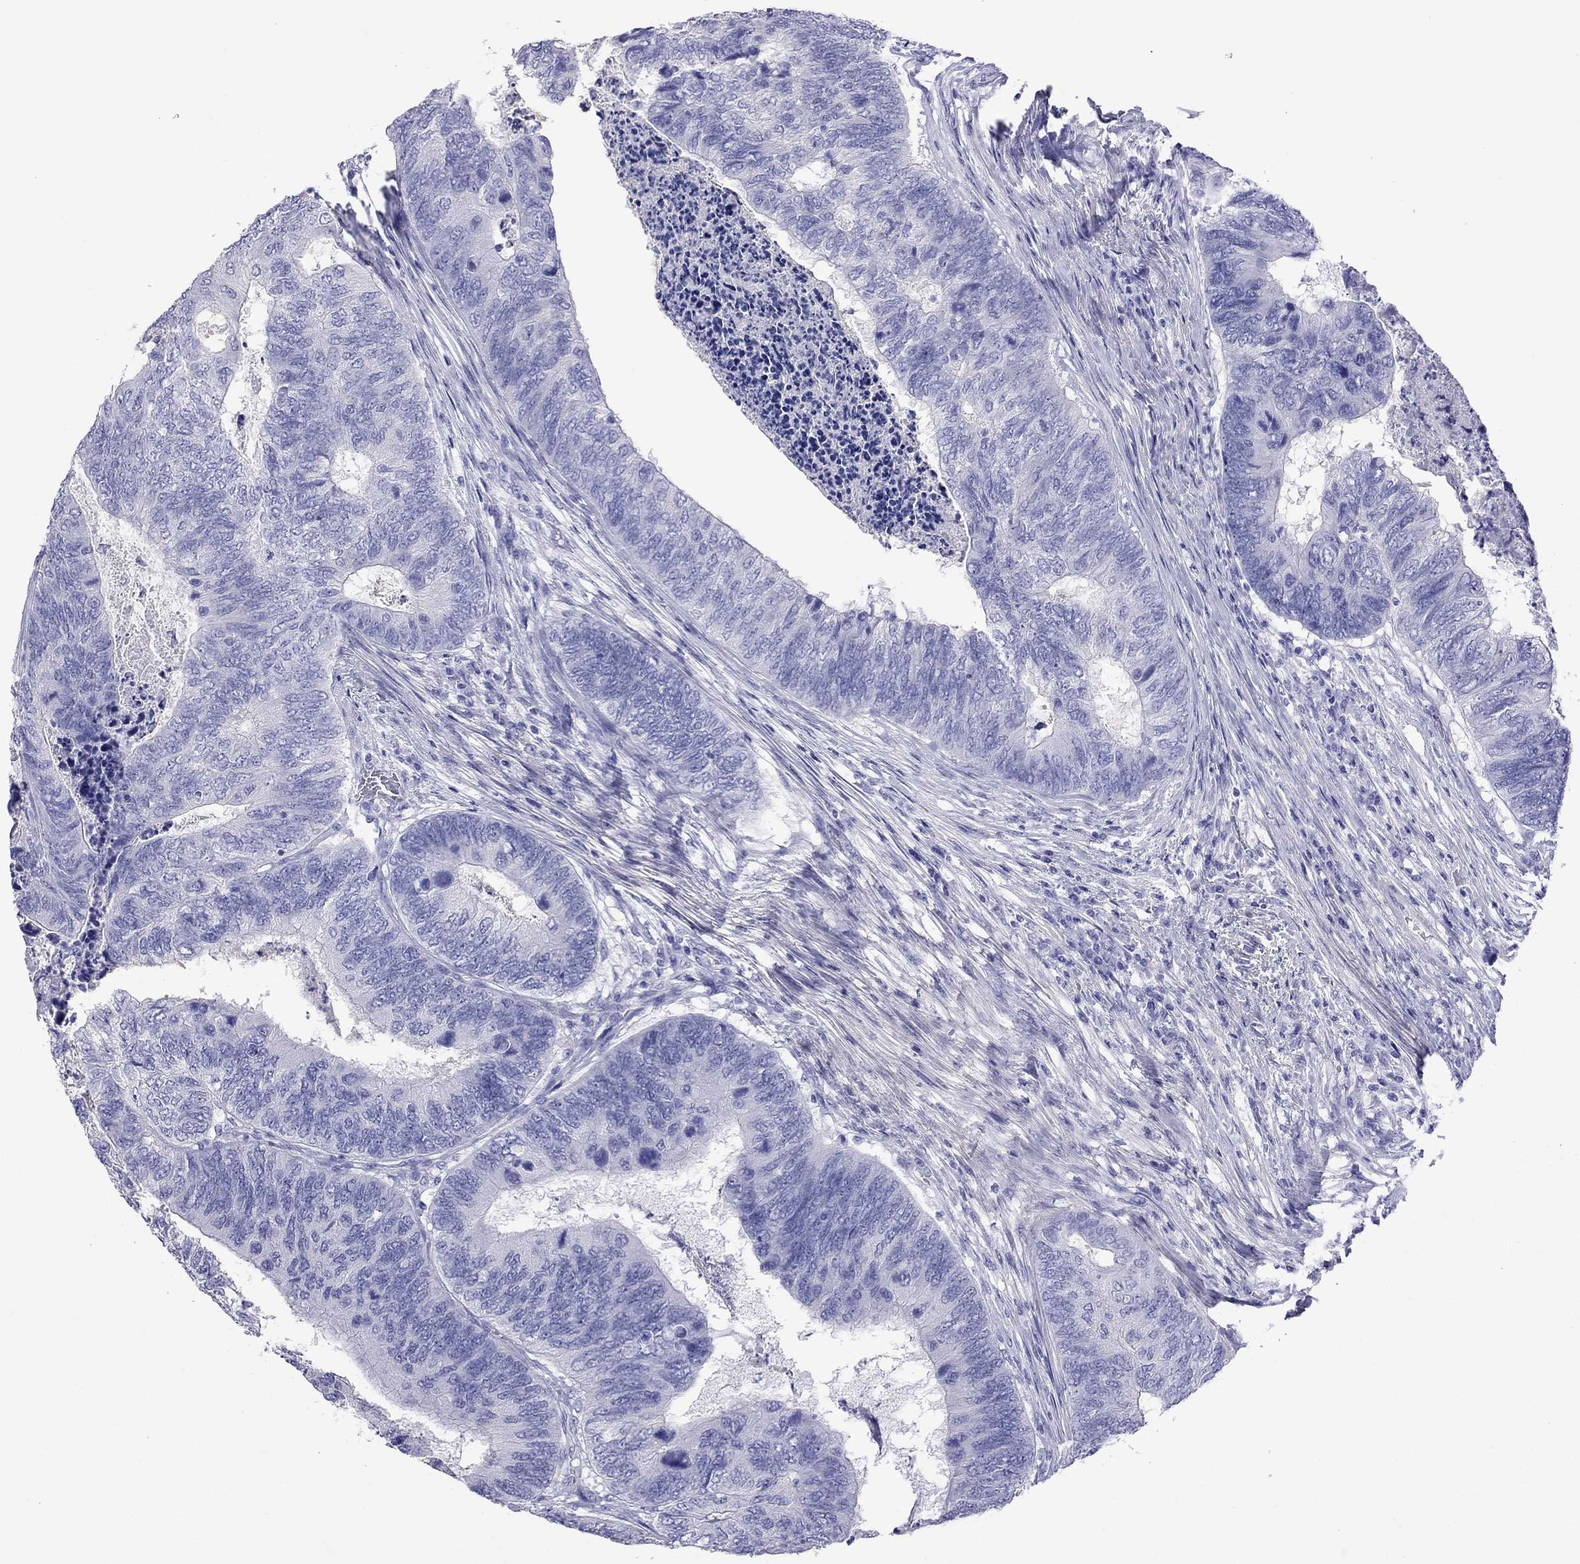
{"staining": {"intensity": "negative", "quantity": "none", "location": "none"}, "tissue": "colorectal cancer", "cell_type": "Tumor cells", "image_type": "cancer", "snomed": [{"axis": "morphology", "description": "Adenocarcinoma, NOS"}, {"axis": "topography", "description": "Colon"}], "caption": "DAB immunohistochemical staining of human colorectal cancer (adenocarcinoma) demonstrates no significant expression in tumor cells. Nuclei are stained in blue.", "gene": "KIAA2012", "patient": {"sex": "female", "age": 67}}